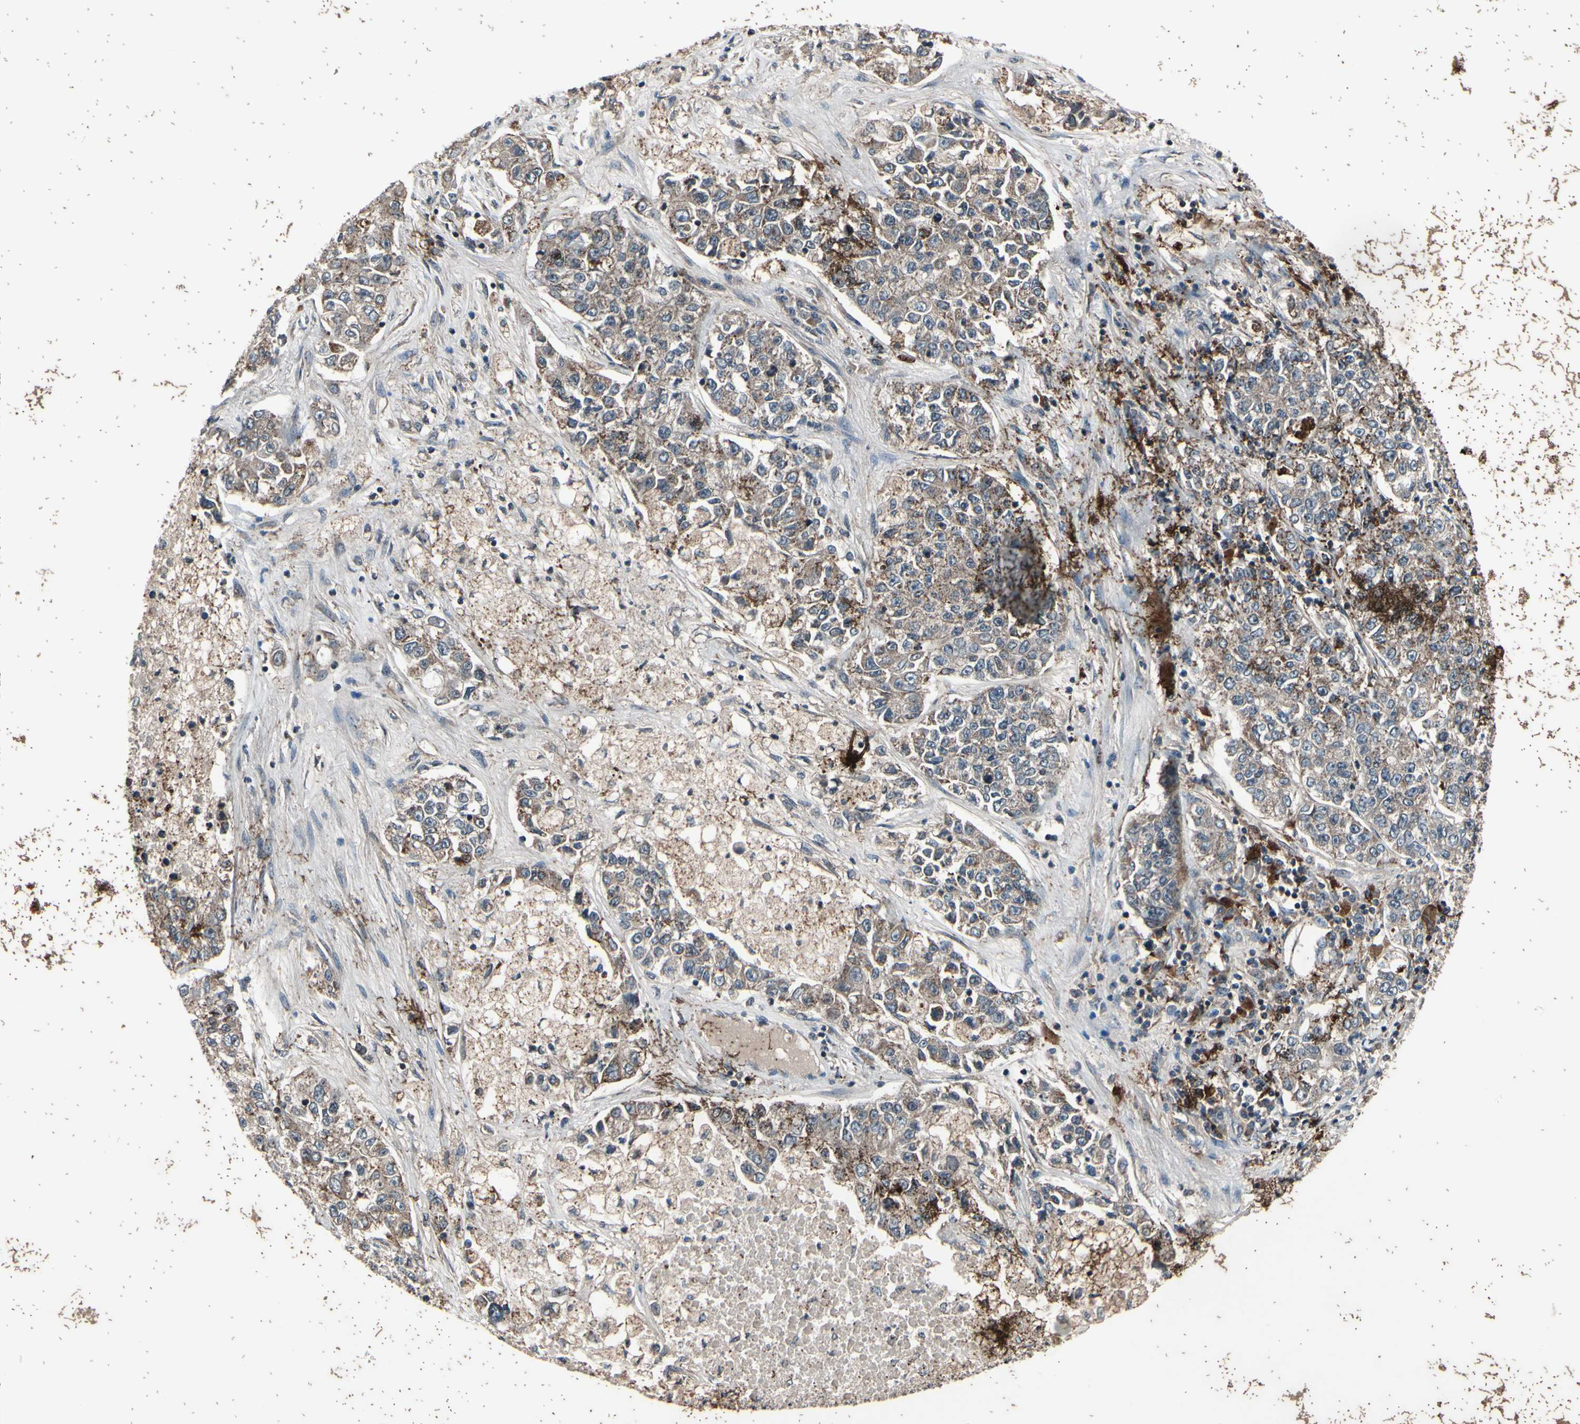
{"staining": {"intensity": "weak", "quantity": ">75%", "location": "cytoplasmic/membranous"}, "tissue": "lung cancer", "cell_type": "Tumor cells", "image_type": "cancer", "snomed": [{"axis": "morphology", "description": "Adenocarcinoma, NOS"}, {"axis": "topography", "description": "Lung"}], "caption": "IHC staining of adenocarcinoma (lung), which shows low levels of weak cytoplasmic/membranous staining in about >75% of tumor cells indicating weak cytoplasmic/membranous protein staining. The staining was performed using DAB (3,3'-diaminobenzidine) (brown) for protein detection and nuclei were counterstained in hematoxylin (blue).", "gene": "MBTPS2", "patient": {"sex": "male", "age": 49}}